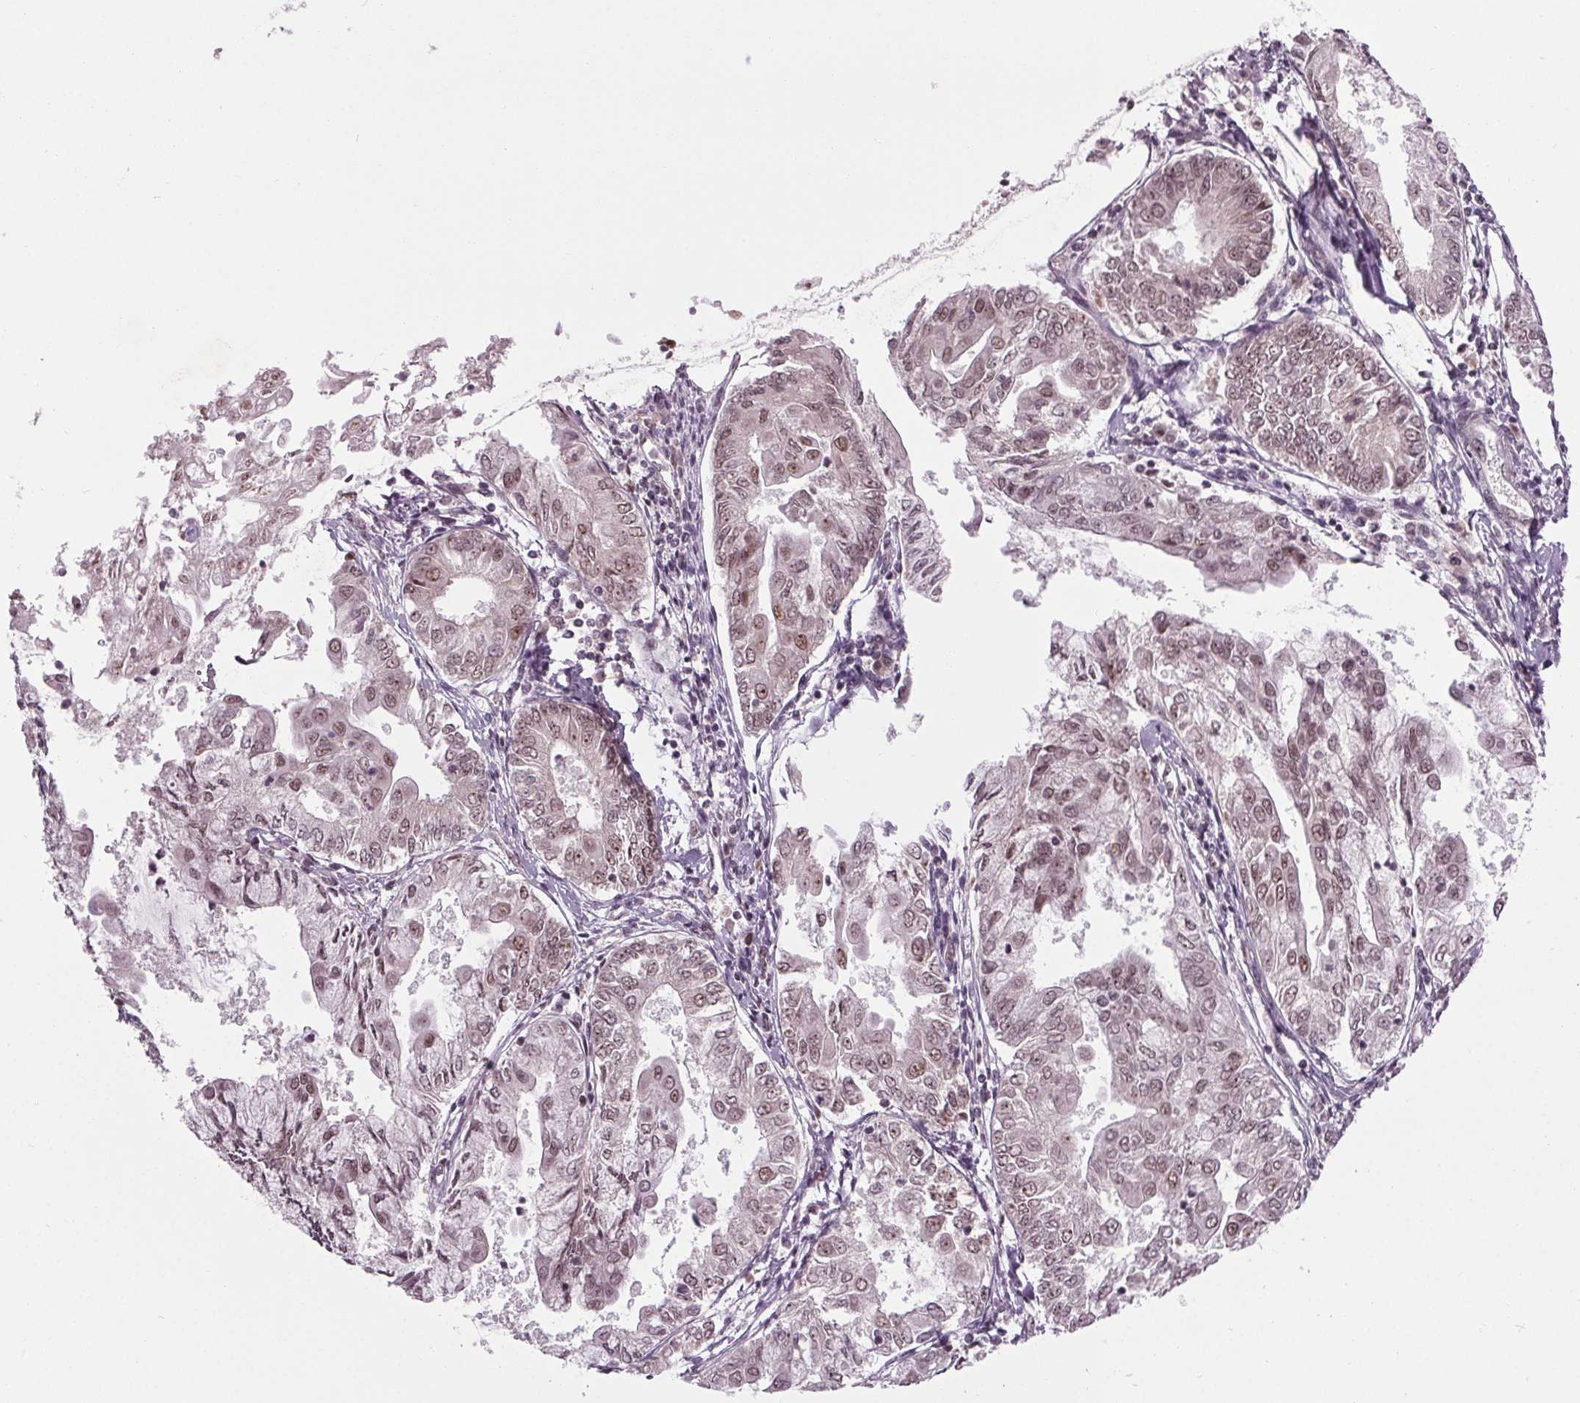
{"staining": {"intensity": "weak", "quantity": ">75%", "location": "nuclear"}, "tissue": "endometrial cancer", "cell_type": "Tumor cells", "image_type": "cancer", "snomed": [{"axis": "morphology", "description": "Adenocarcinoma, NOS"}, {"axis": "topography", "description": "Endometrium"}], "caption": "Immunohistochemistry of endometrial adenocarcinoma demonstrates low levels of weak nuclear expression in about >75% of tumor cells.", "gene": "DDX41", "patient": {"sex": "female", "age": 68}}